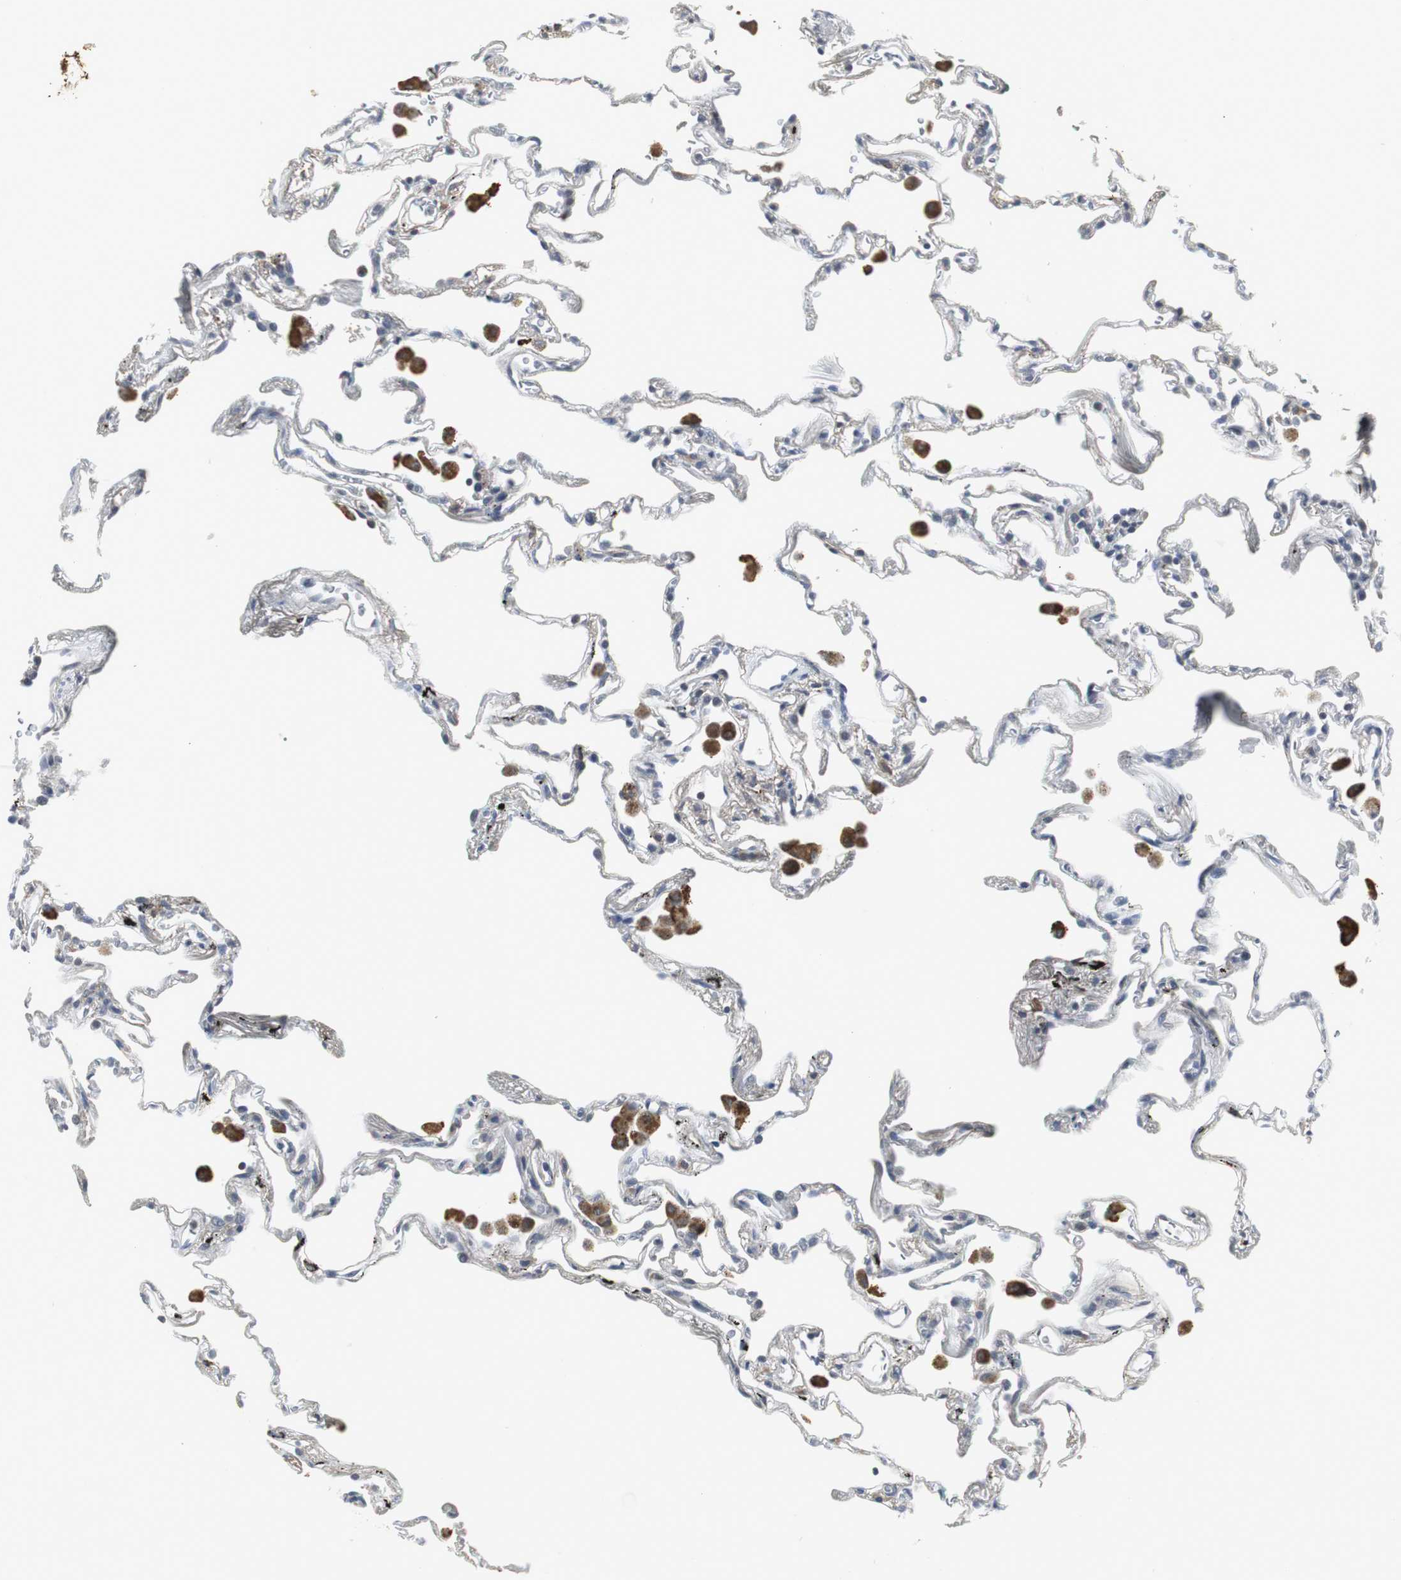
{"staining": {"intensity": "negative", "quantity": "none", "location": "none"}, "tissue": "lung", "cell_type": "Alveolar cells", "image_type": "normal", "snomed": [{"axis": "morphology", "description": "Normal tissue, NOS"}, {"axis": "morphology", "description": "Inflammation, NOS"}, {"axis": "topography", "description": "Lung"}], "caption": "Image shows no protein expression in alveolar cells of benign lung.", "gene": "NLGN1", "patient": {"sex": "male", "age": 69}}